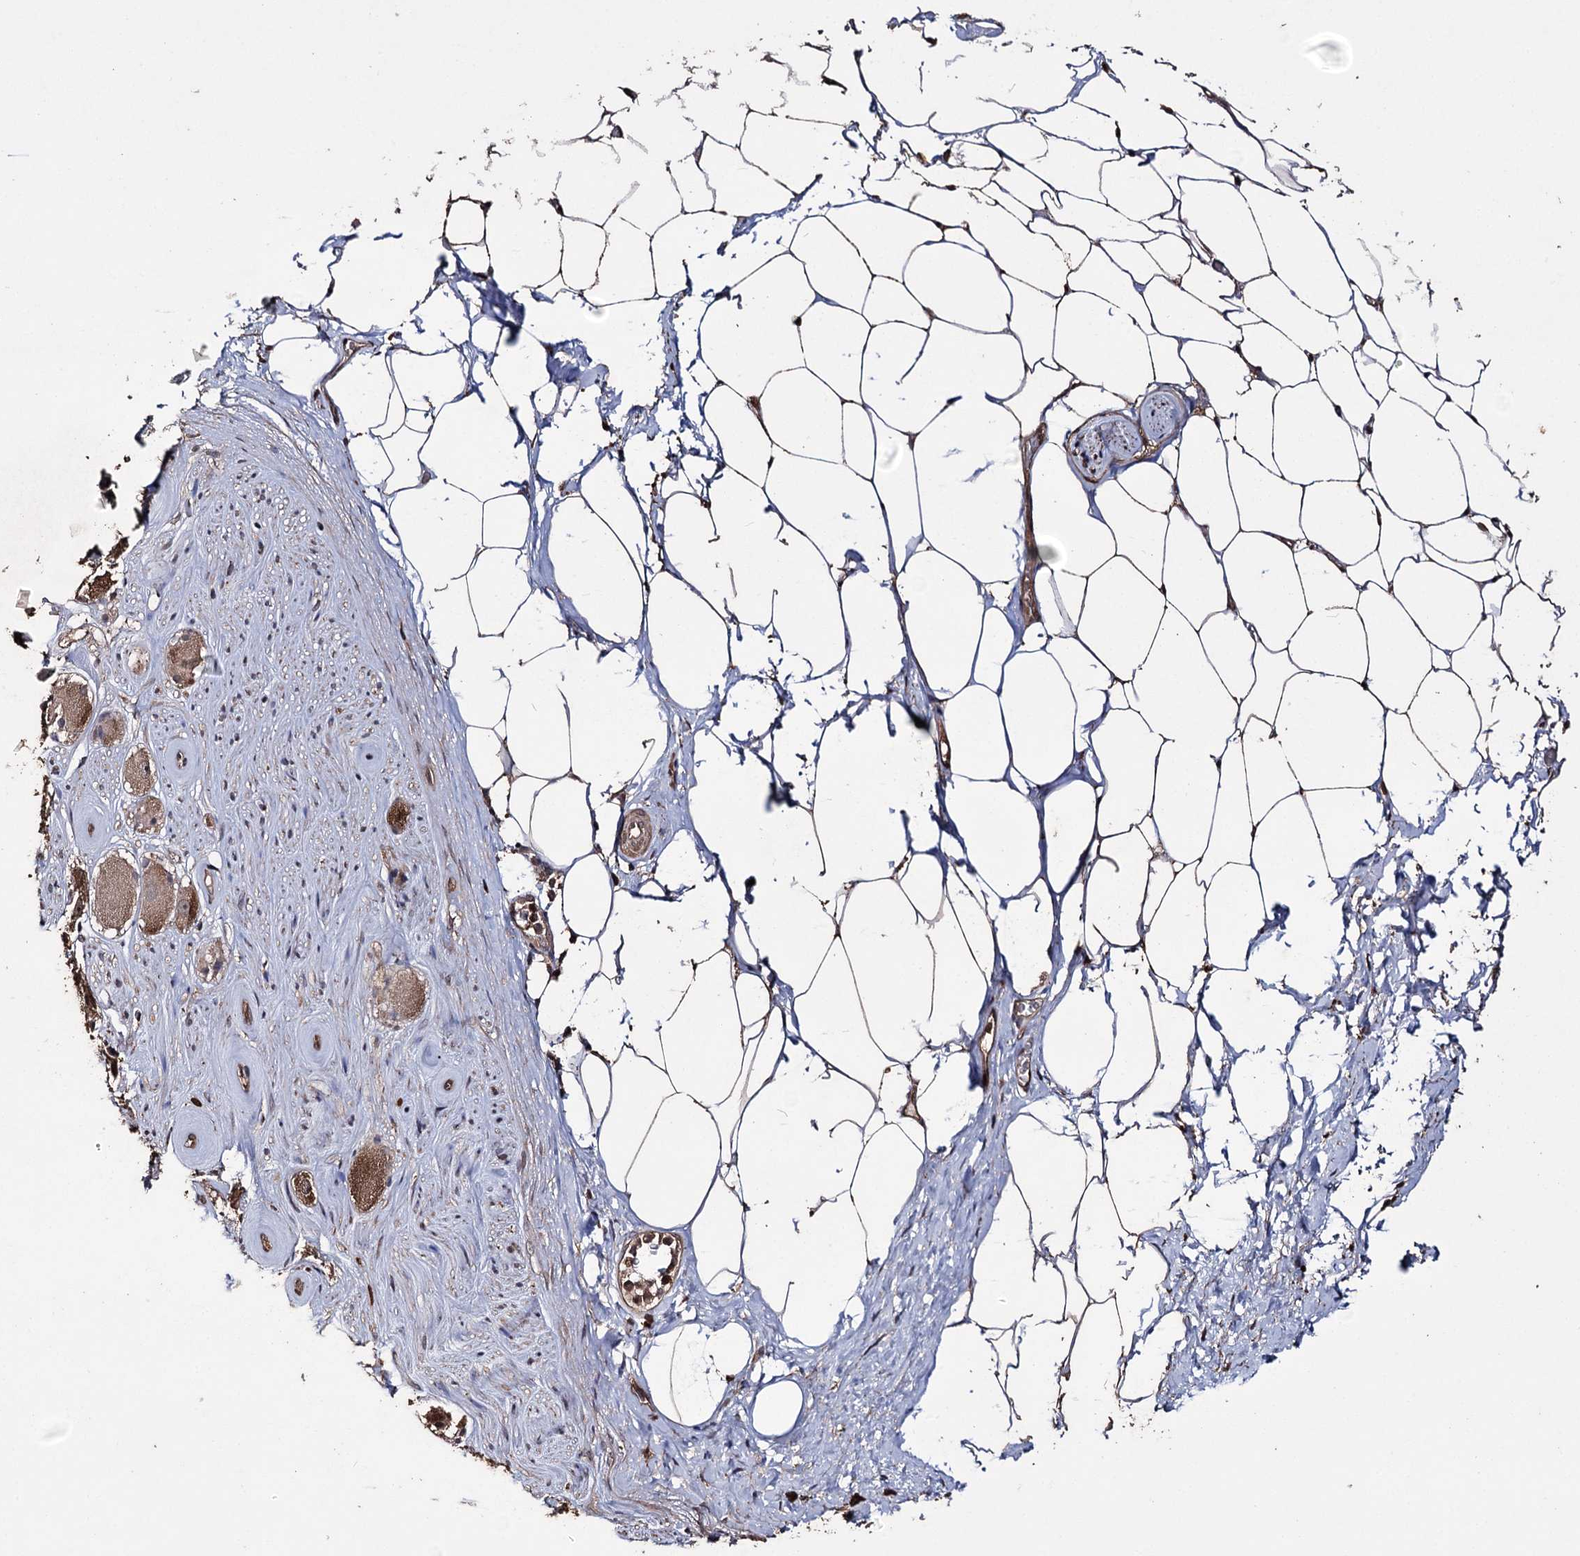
{"staining": {"intensity": "moderate", "quantity": ">75%", "location": "cytoplasmic/membranous"}, "tissue": "adipose tissue", "cell_type": "Adipocytes", "image_type": "normal", "snomed": [{"axis": "morphology", "description": "Normal tissue, NOS"}, {"axis": "morphology", "description": "Adenocarcinoma, Low grade"}, {"axis": "topography", "description": "Prostate"}, {"axis": "topography", "description": "Peripheral nerve tissue"}], "caption": "Approximately >75% of adipocytes in normal human adipose tissue exhibit moderate cytoplasmic/membranous protein expression as visualized by brown immunohistochemical staining.", "gene": "ZNF662", "patient": {"sex": "male", "age": 63}}